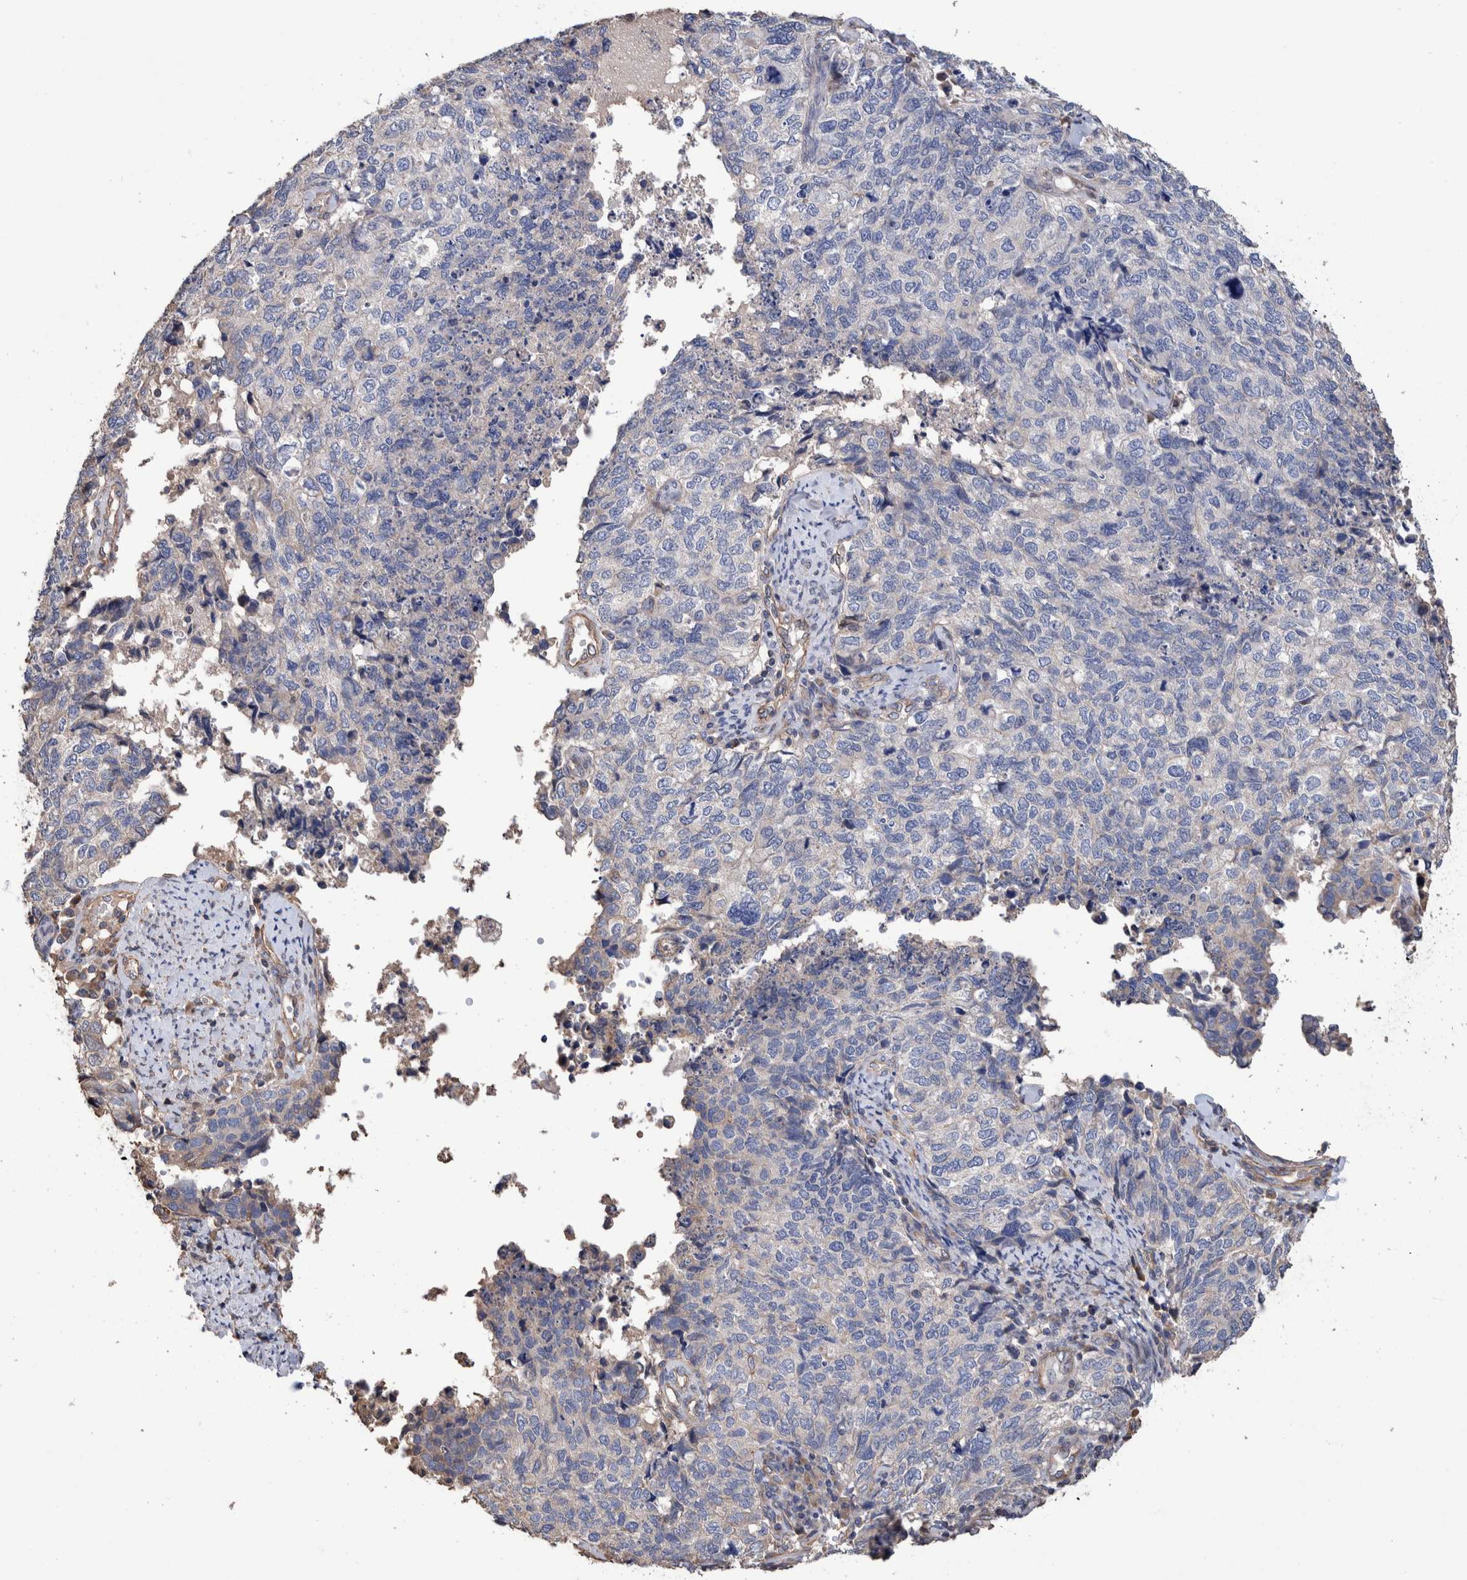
{"staining": {"intensity": "negative", "quantity": "none", "location": "none"}, "tissue": "cervical cancer", "cell_type": "Tumor cells", "image_type": "cancer", "snomed": [{"axis": "morphology", "description": "Squamous cell carcinoma, NOS"}, {"axis": "topography", "description": "Cervix"}], "caption": "Protein analysis of cervical cancer demonstrates no significant expression in tumor cells.", "gene": "SLC45A4", "patient": {"sex": "female", "age": 63}}